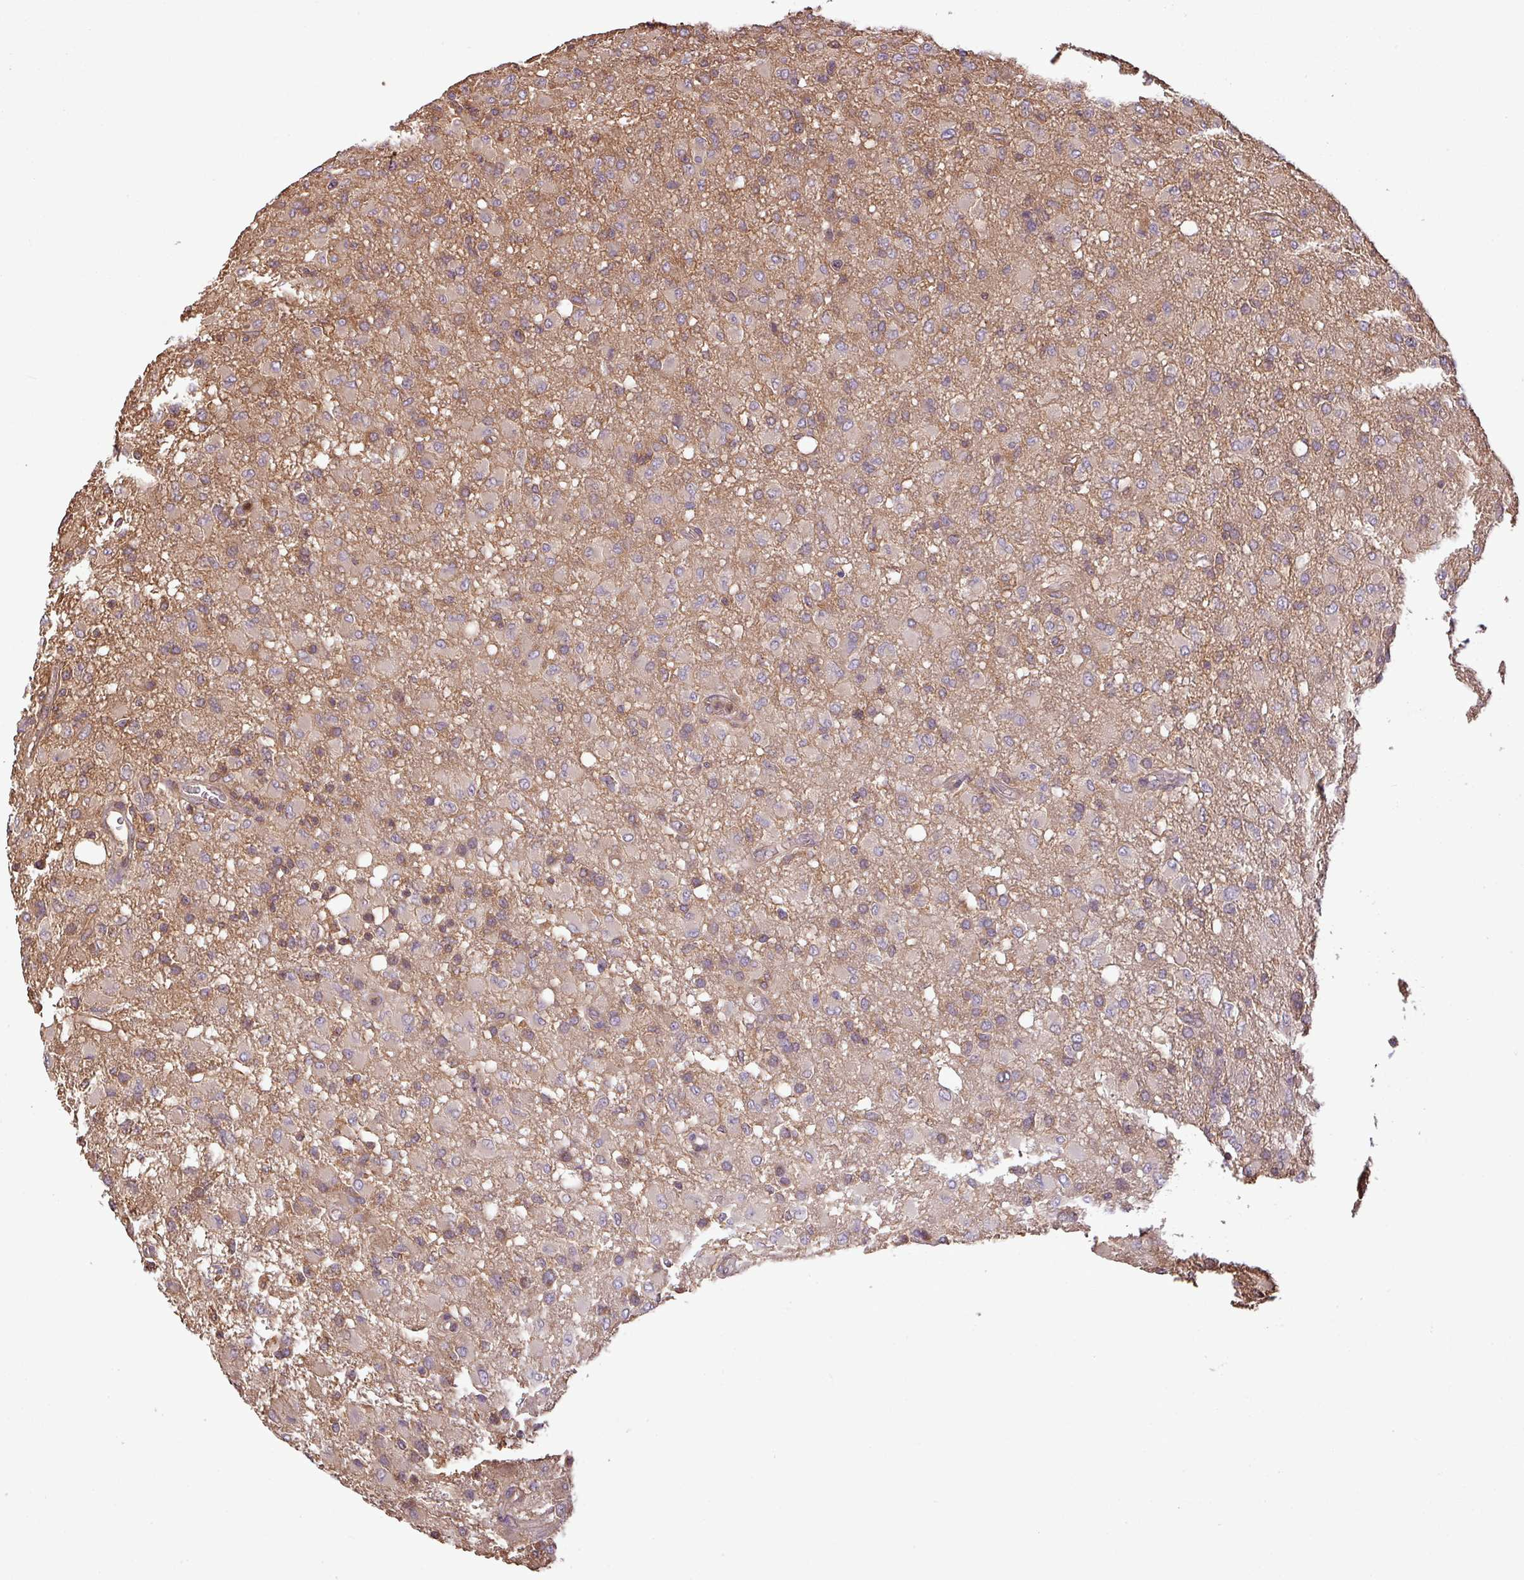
{"staining": {"intensity": "weak", "quantity": "<25%", "location": "cytoplasmic/membranous,nuclear"}, "tissue": "glioma", "cell_type": "Tumor cells", "image_type": "cancer", "snomed": [{"axis": "morphology", "description": "Glioma, malignant, High grade"}, {"axis": "topography", "description": "Brain"}], "caption": "This is an immunohistochemistry (IHC) histopathology image of human glioma. There is no staining in tumor cells.", "gene": "VENTX", "patient": {"sex": "female", "age": 57}}